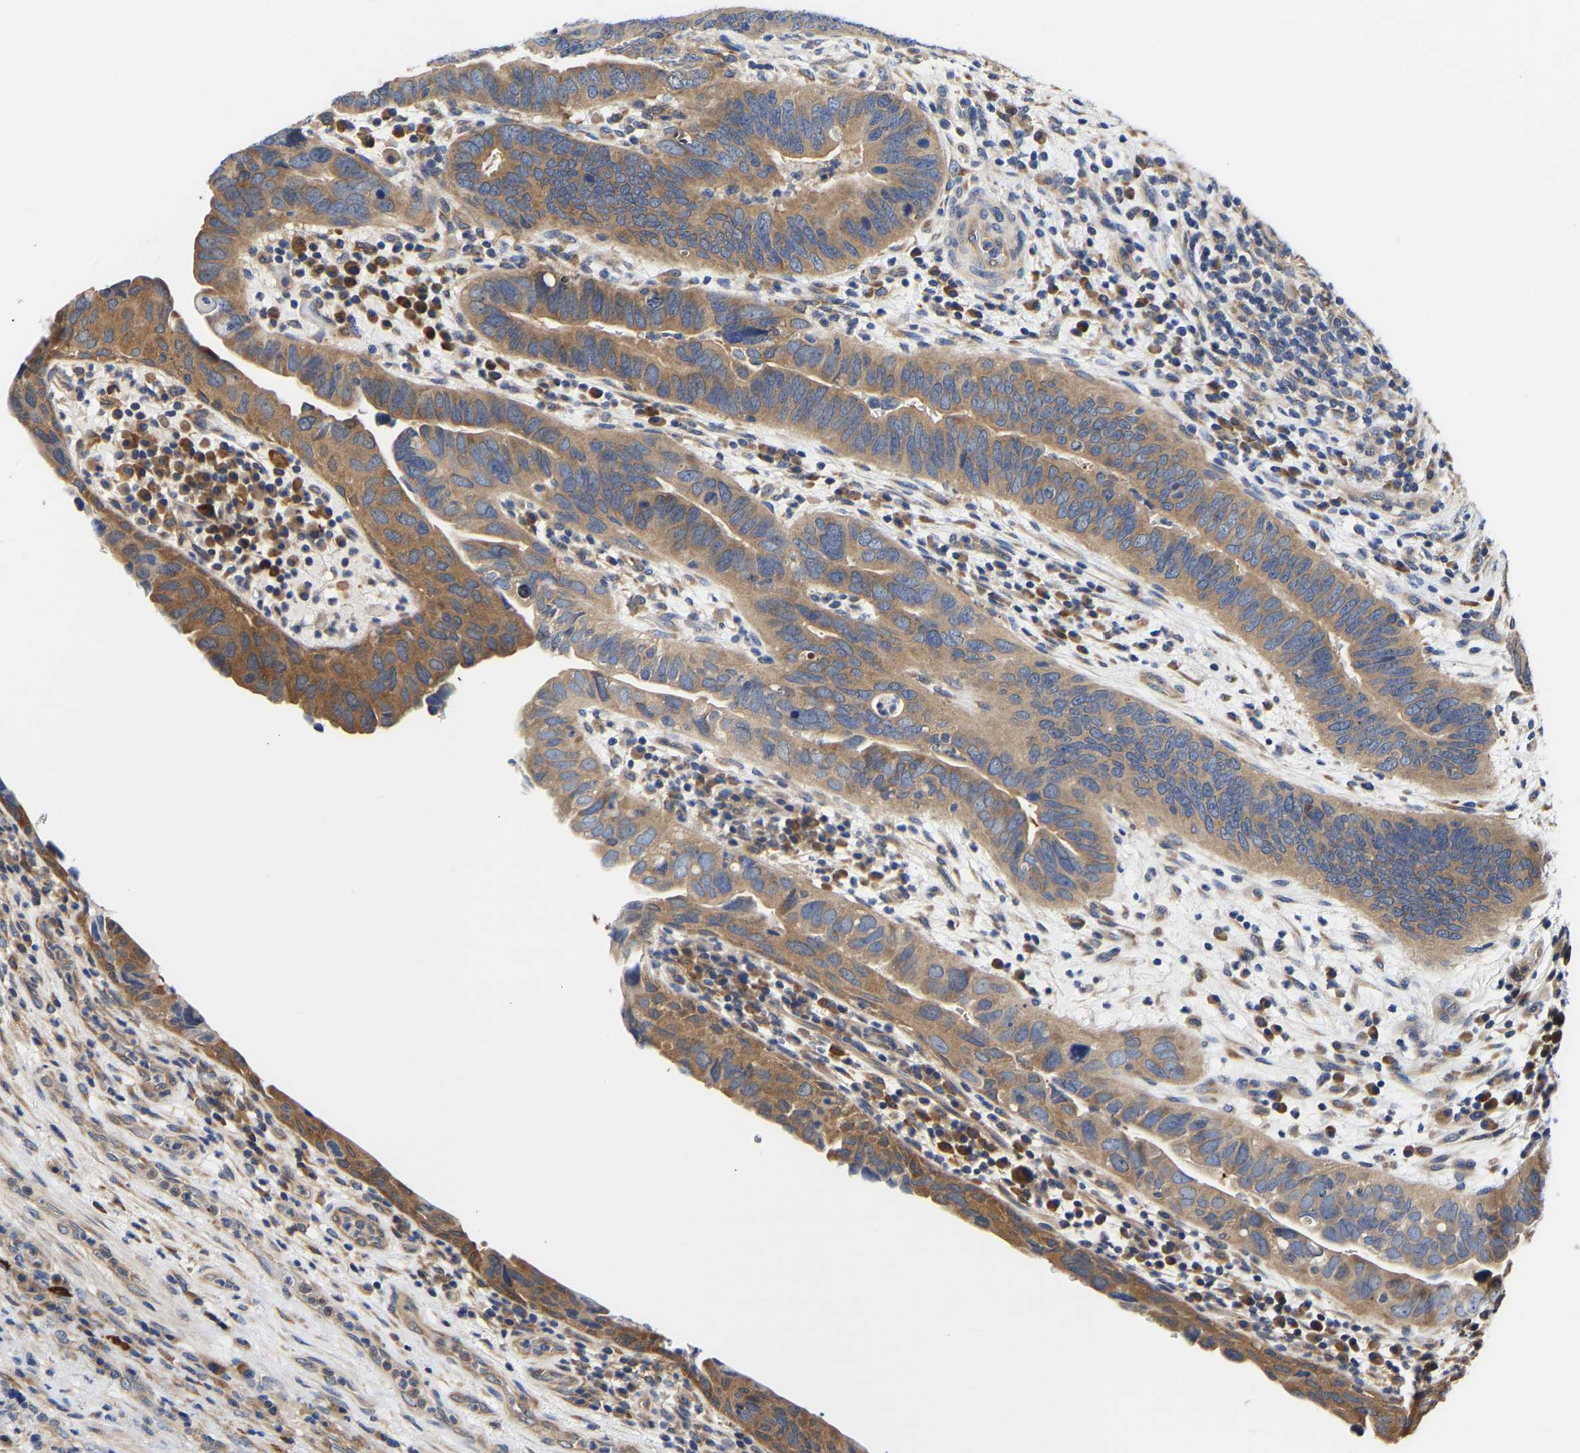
{"staining": {"intensity": "moderate", "quantity": ">75%", "location": "cytoplasmic/membranous"}, "tissue": "urothelial cancer", "cell_type": "Tumor cells", "image_type": "cancer", "snomed": [{"axis": "morphology", "description": "Urothelial carcinoma, High grade"}, {"axis": "topography", "description": "Urinary bladder"}], "caption": "IHC (DAB) staining of urothelial carcinoma (high-grade) reveals moderate cytoplasmic/membranous protein positivity in about >75% of tumor cells. (Brightfield microscopy of DAB IHC at high magnification).", "gene": "CCDC6", "patient": {"sex": "female", "age": 82}}